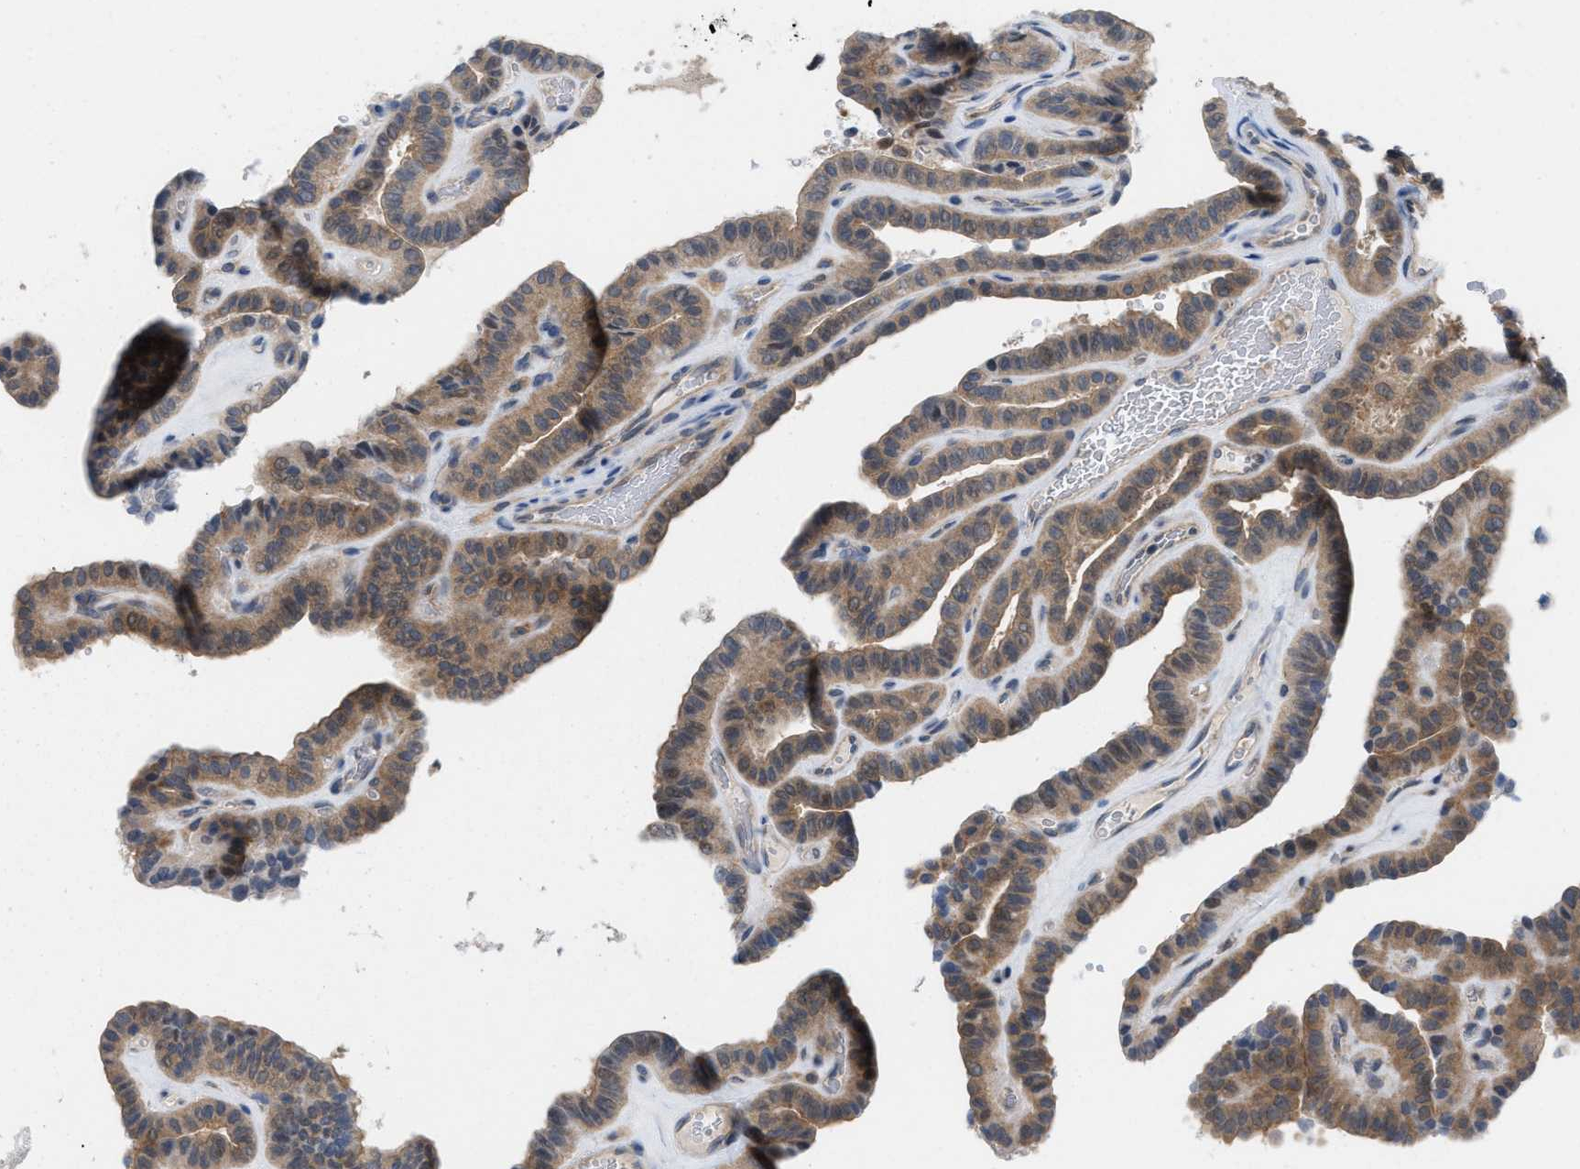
{"staining": {"intensity": "moderate", "quantity": ">75%", "location": "cytoplasmic/membranous"}, "tissue": "thyroid cancer", "cell_type": "Tumor cells", "image_type": "cancer", "snomed": [{"axis": "morphology", "description": "Papillary adenocarcinoma, NOS"}, {"axis": "topography", "description": "Thyroid gland"}], "caption": "Tumor cells show medium levels of moderate cytoplasmic/membranous expression in approximately >75% of cells in human thyroid papillary adenocarcinoma.", "gene": "WIPI2", "patient": {"sex": "male", "age": 77}}